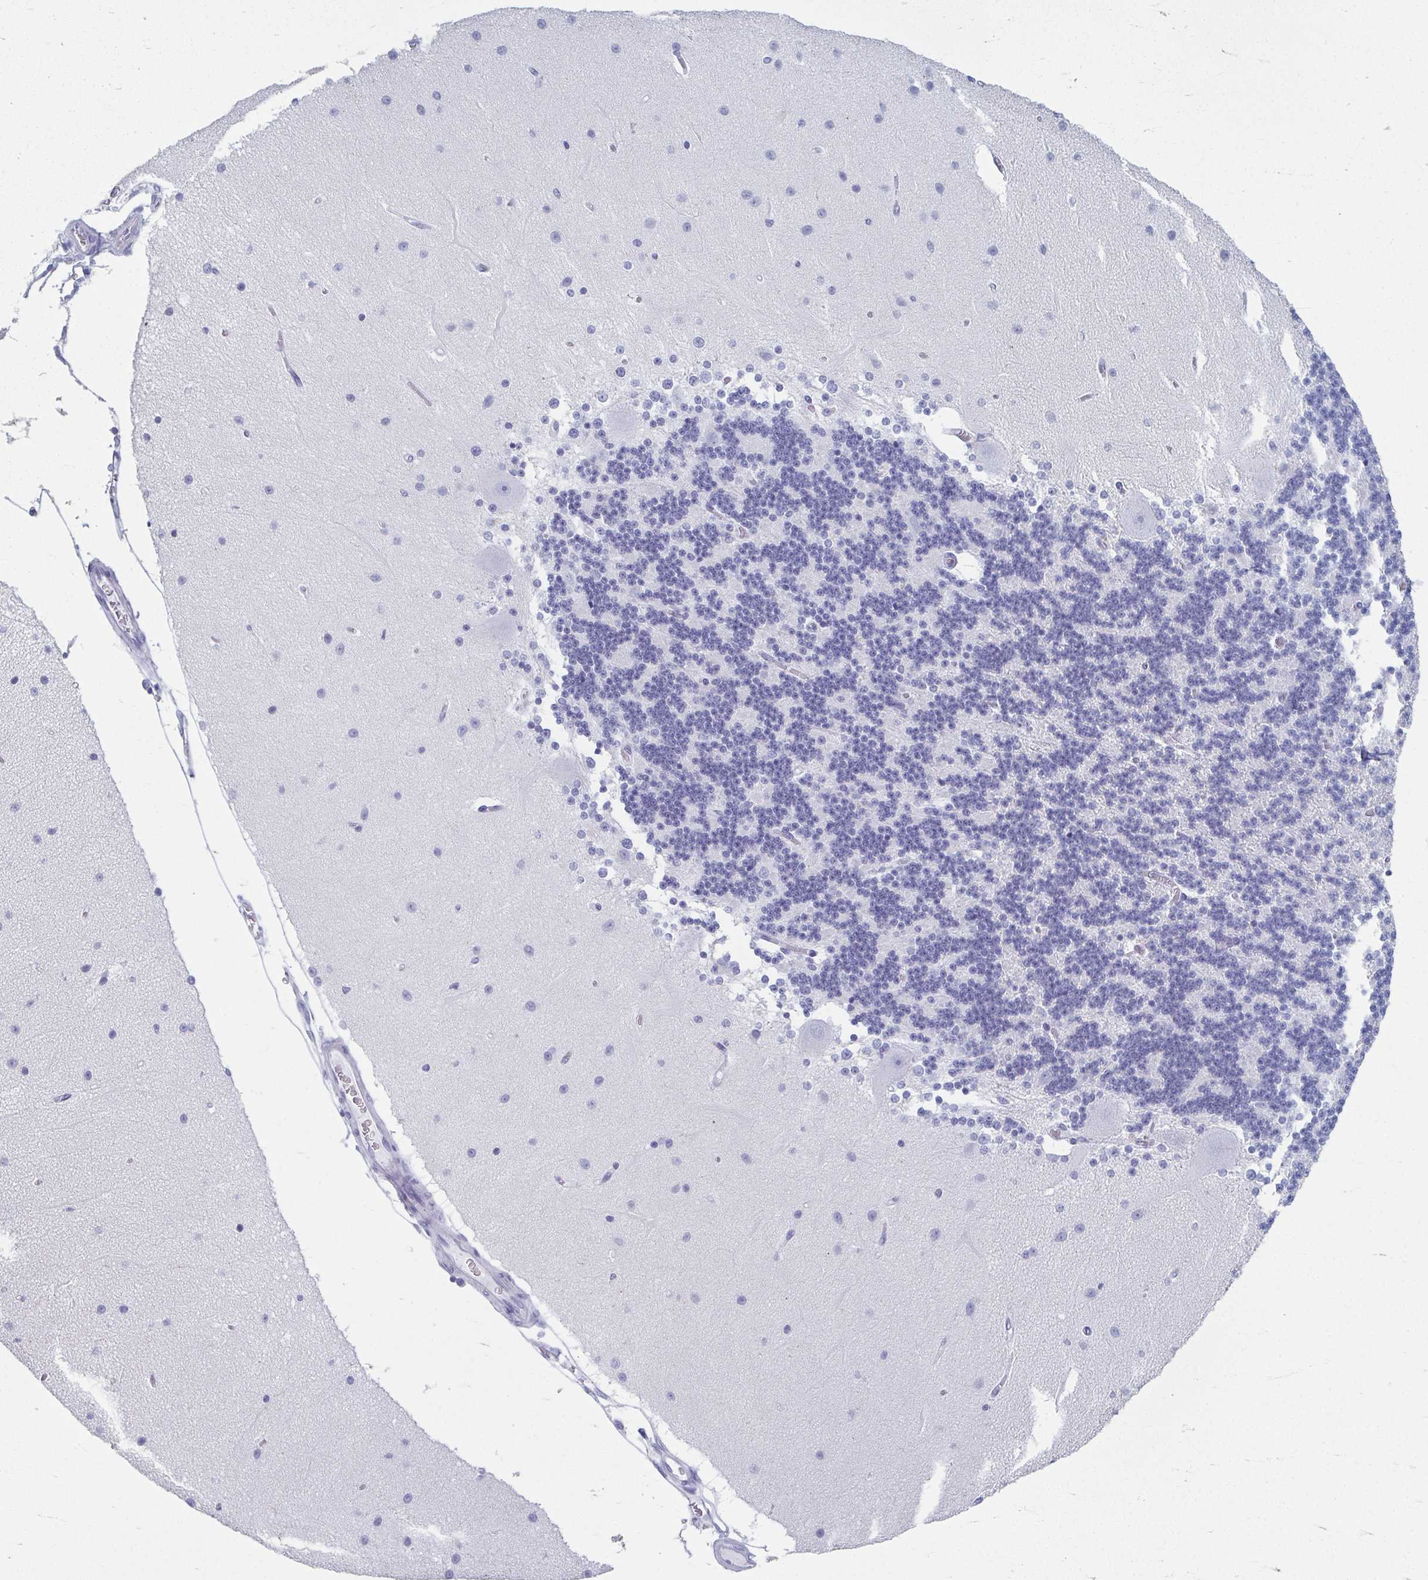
{"staining": {"intensity": "negative", "quantity": "none", "location": "none"}, "tissue": "cerebellum", "cell_type": "Cells in granular layer", "image_type": "normal", "snomed": [{"axis": "morphology", "description": "Normal tissue, NOS"}, {"axis": "topography", "description": "Cerebellum"}], "caption": "Immunohistochemistry (IHC) histopathology image of normal cerebellum: cerebellum stained with DAB demonstrates no significant protein expression in cells in granular layer.", "gene": "GHRL", "patient": {"sex": "female", "age": 54}}